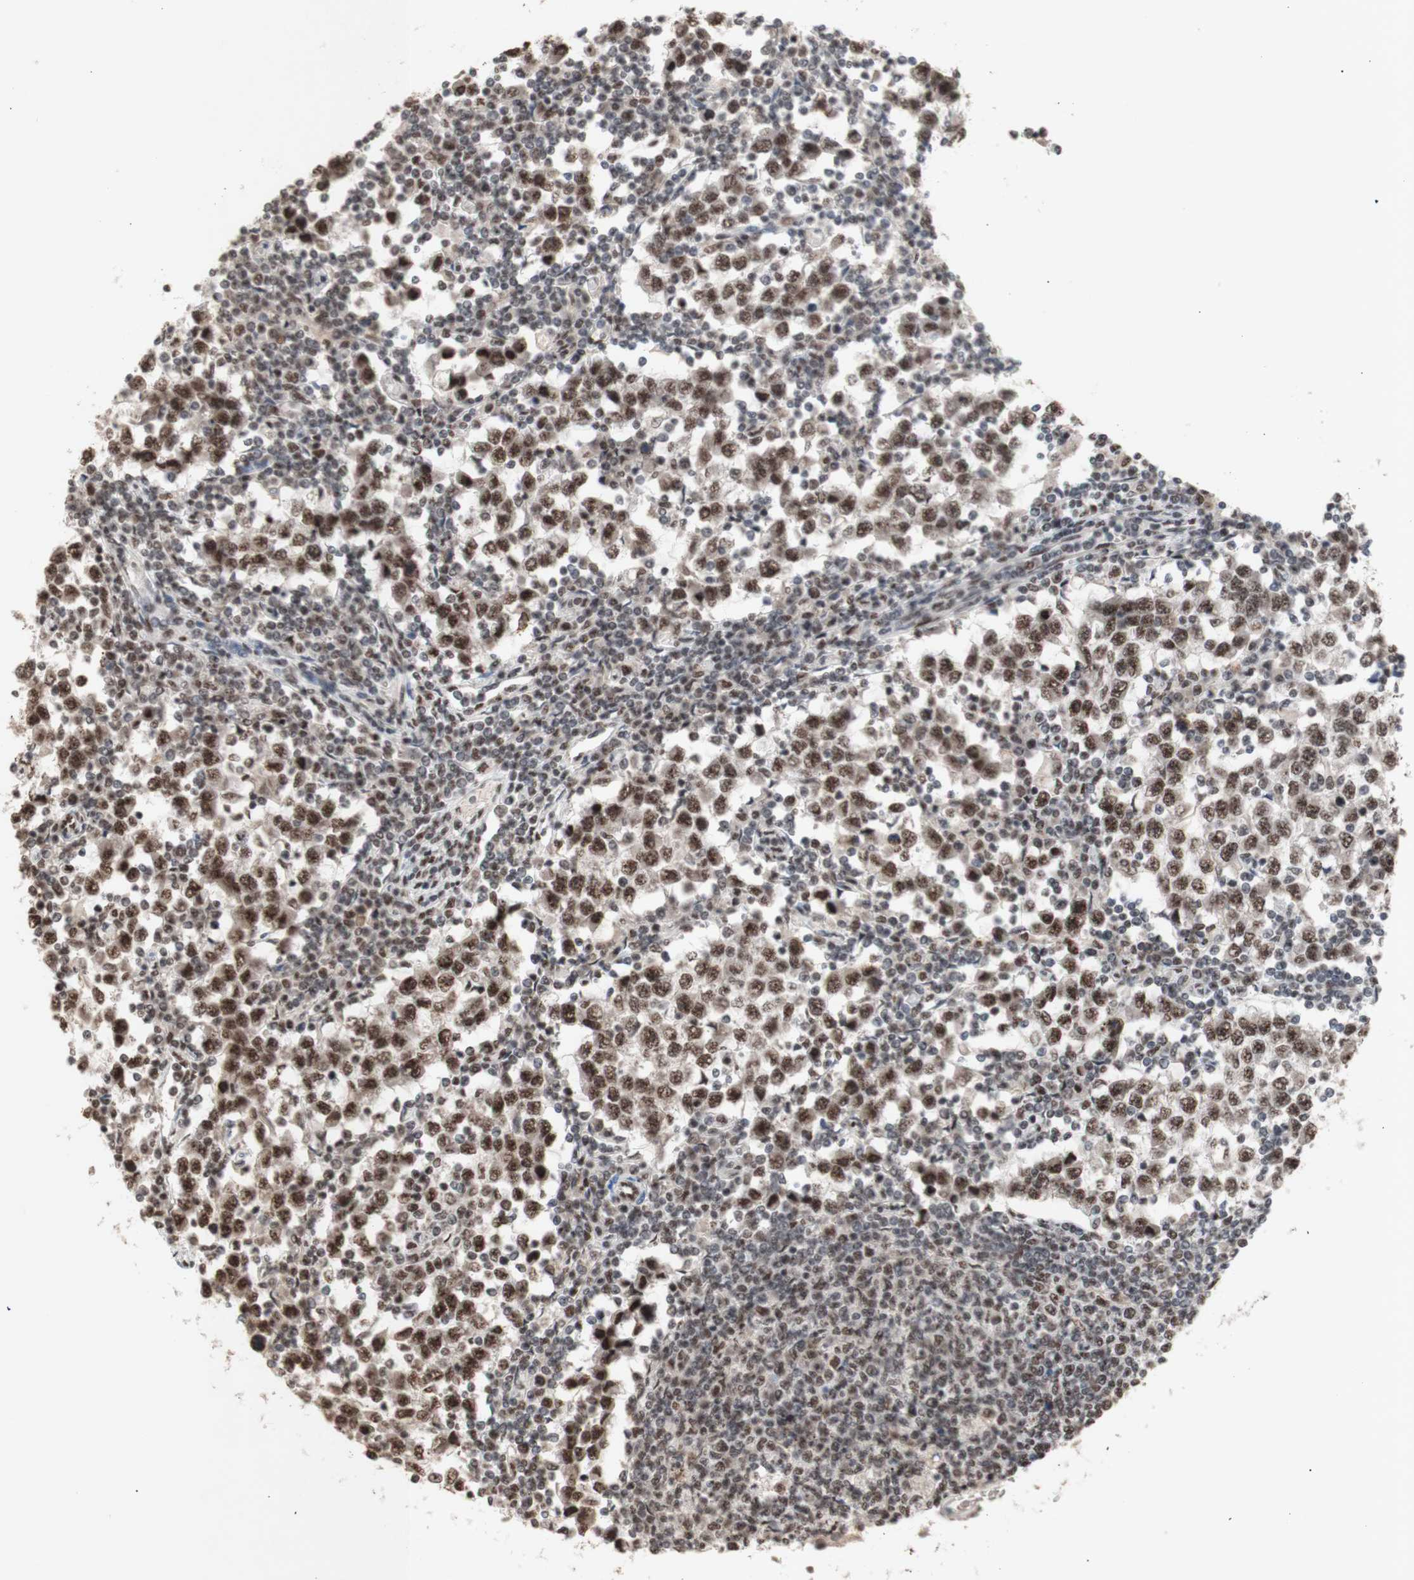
{"staining": {"intensity": "moderate", "quantity": ">75%", "location": "nuclear"}, "tissue": "testis cancer", "cell_type": "Tumor cells", "image_type": "cancer", "snomed": [{"axis": "morphology", "description": "Seminoma, NOS"}, {"axis": "topography", "description": "Testis"}], "caption": "Immunohistochemistry staining of testis cancer, which reveals medium levels of moderate nuclear staining in about >75% of tumor cells indicating moderate nuclear protein staining. The staining was performed using DAB (3,3'-diaminobenzidine) (brown) for protein detection and nuclei were counterstained in hematoxylin (blue).", "gene": "SFPQ", "patient": {"sex": "male", "age": 65}}